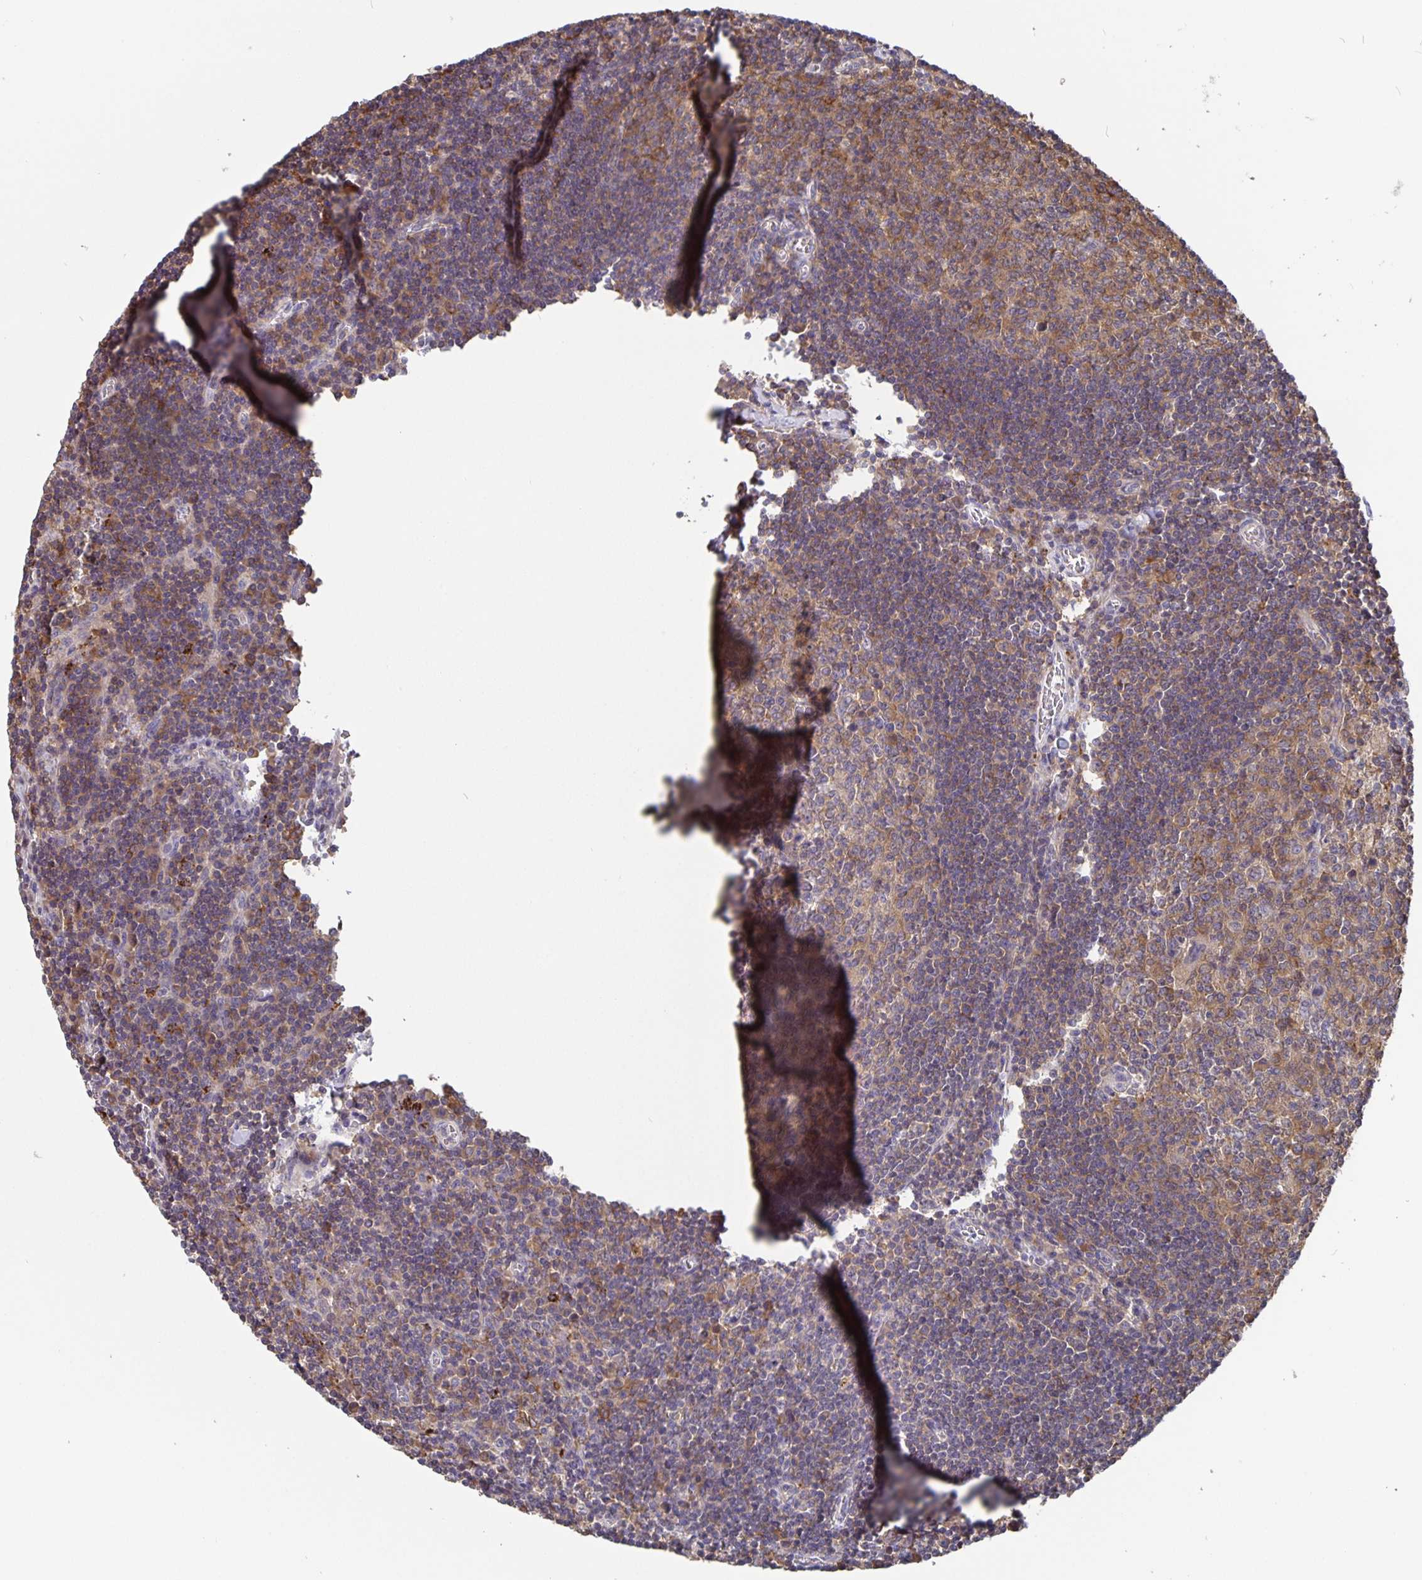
{"staining": {"intensity": "moderate", "quantity": ">75%", "location": "cytoplasmic/membranous"}, "tissue": "lymph node", "cell_type": "Germinal center cells", "image_type": "normal", "snomed": [{"axis": "morphology", "description": "Normal tissue, NOS"}, {"axis": "topography", "description": "Lymph node"}], "caption": "Lymph node stained with immunohistochemistry reveals moderate cytoplasmic/membranous positivity in approximately >75% of germinal center cells.", "gene": "FEM1C", "patient": {"sex": "male", "age": 67}}